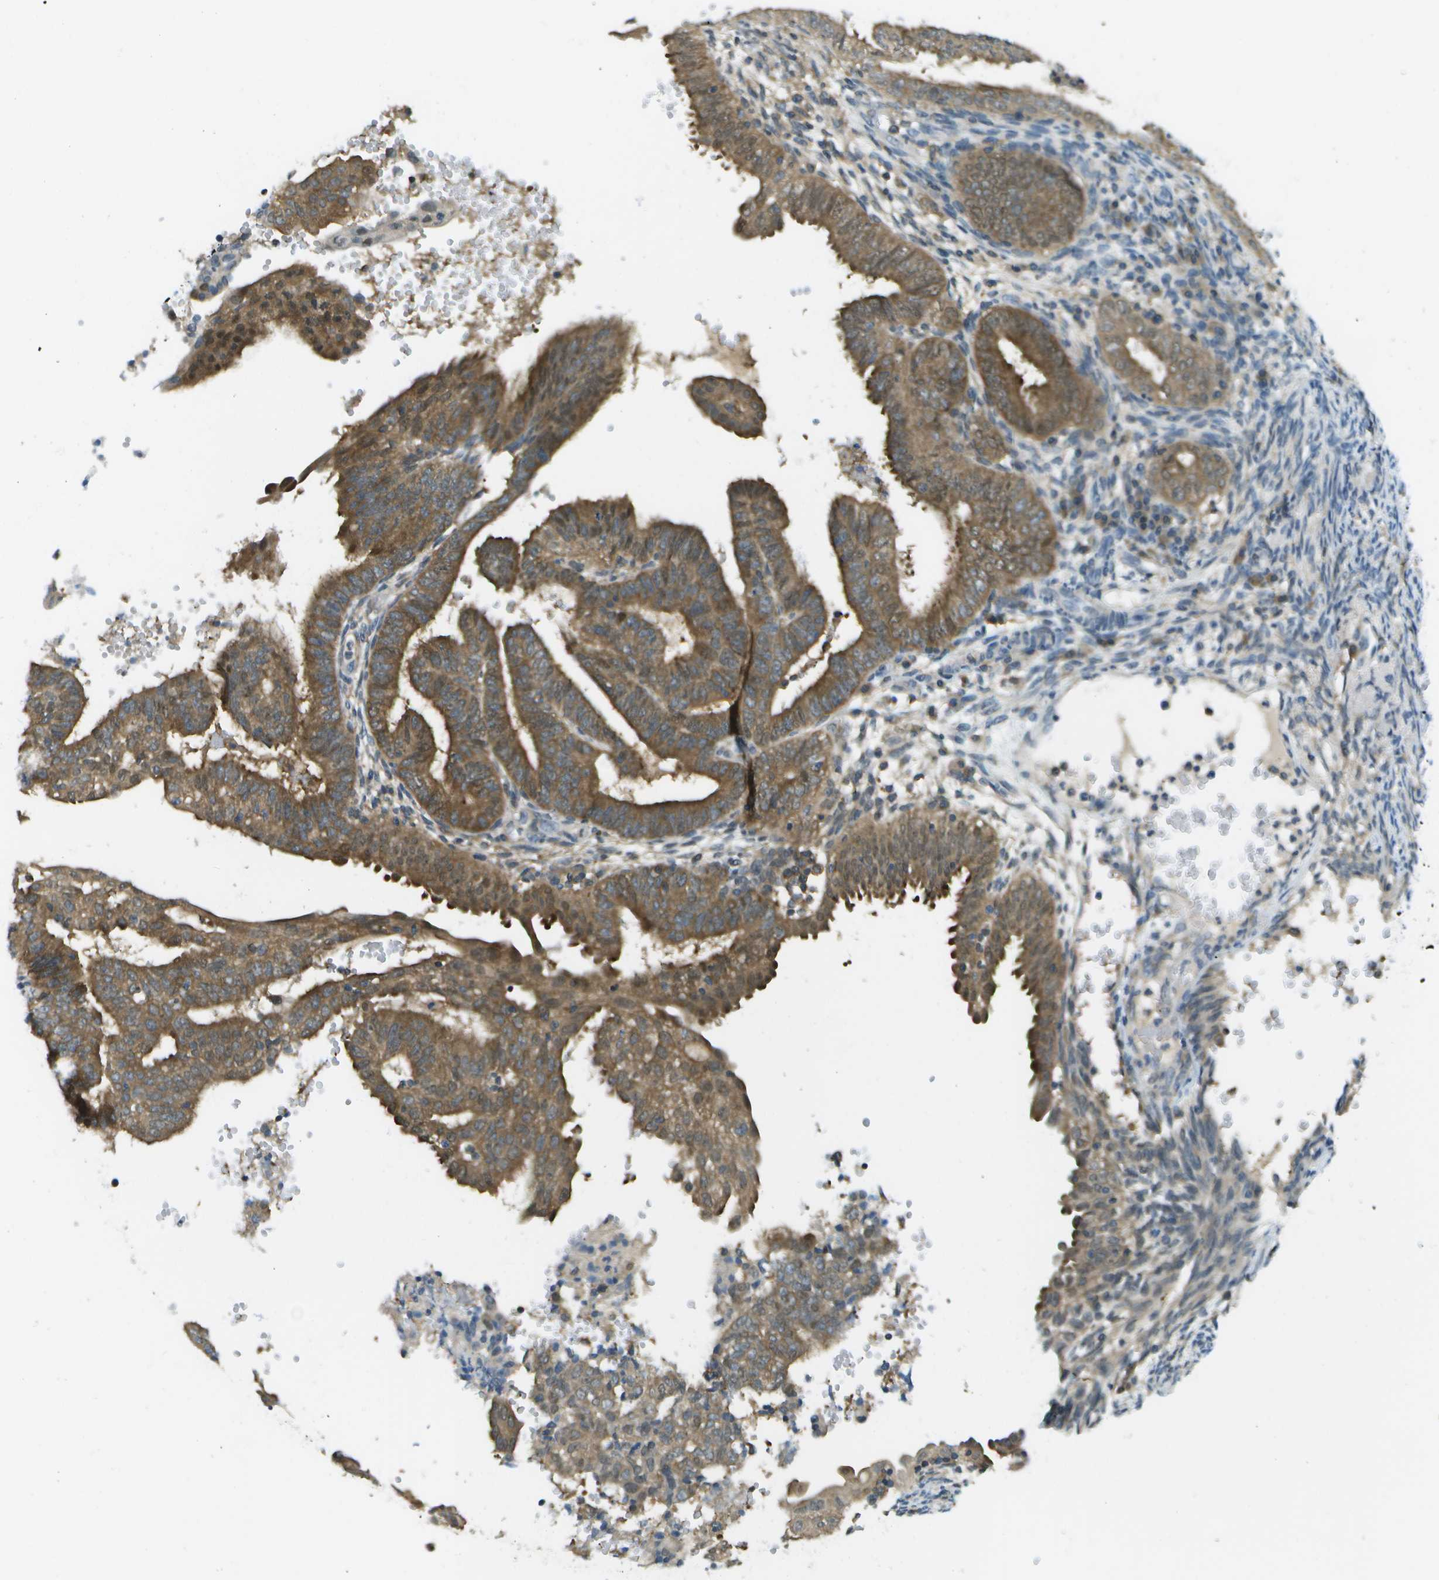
{"staining": {"intensity": "moderate", "quantity": ">75%", "location": "cytoplasmic/membranous"}, "tissue": "endometrial cancer", "cell_type": "Tumor cells", "image_type": "cancer", "snomed": [{"axis": "morphology", "description": "Adenocarcinoma, NOS"}, {"axis": "topography", "description": "Endometrium"}], "caption": "Tumor cells demonstrate medium levels of moderate cytoplasmic/membranous positivity in approximately >75% of cells in endometrial adenocarcinoma. Nuclei are stained in blue.", "gene": "CDH23", "patient": {"sex": "female", "age": 58}}